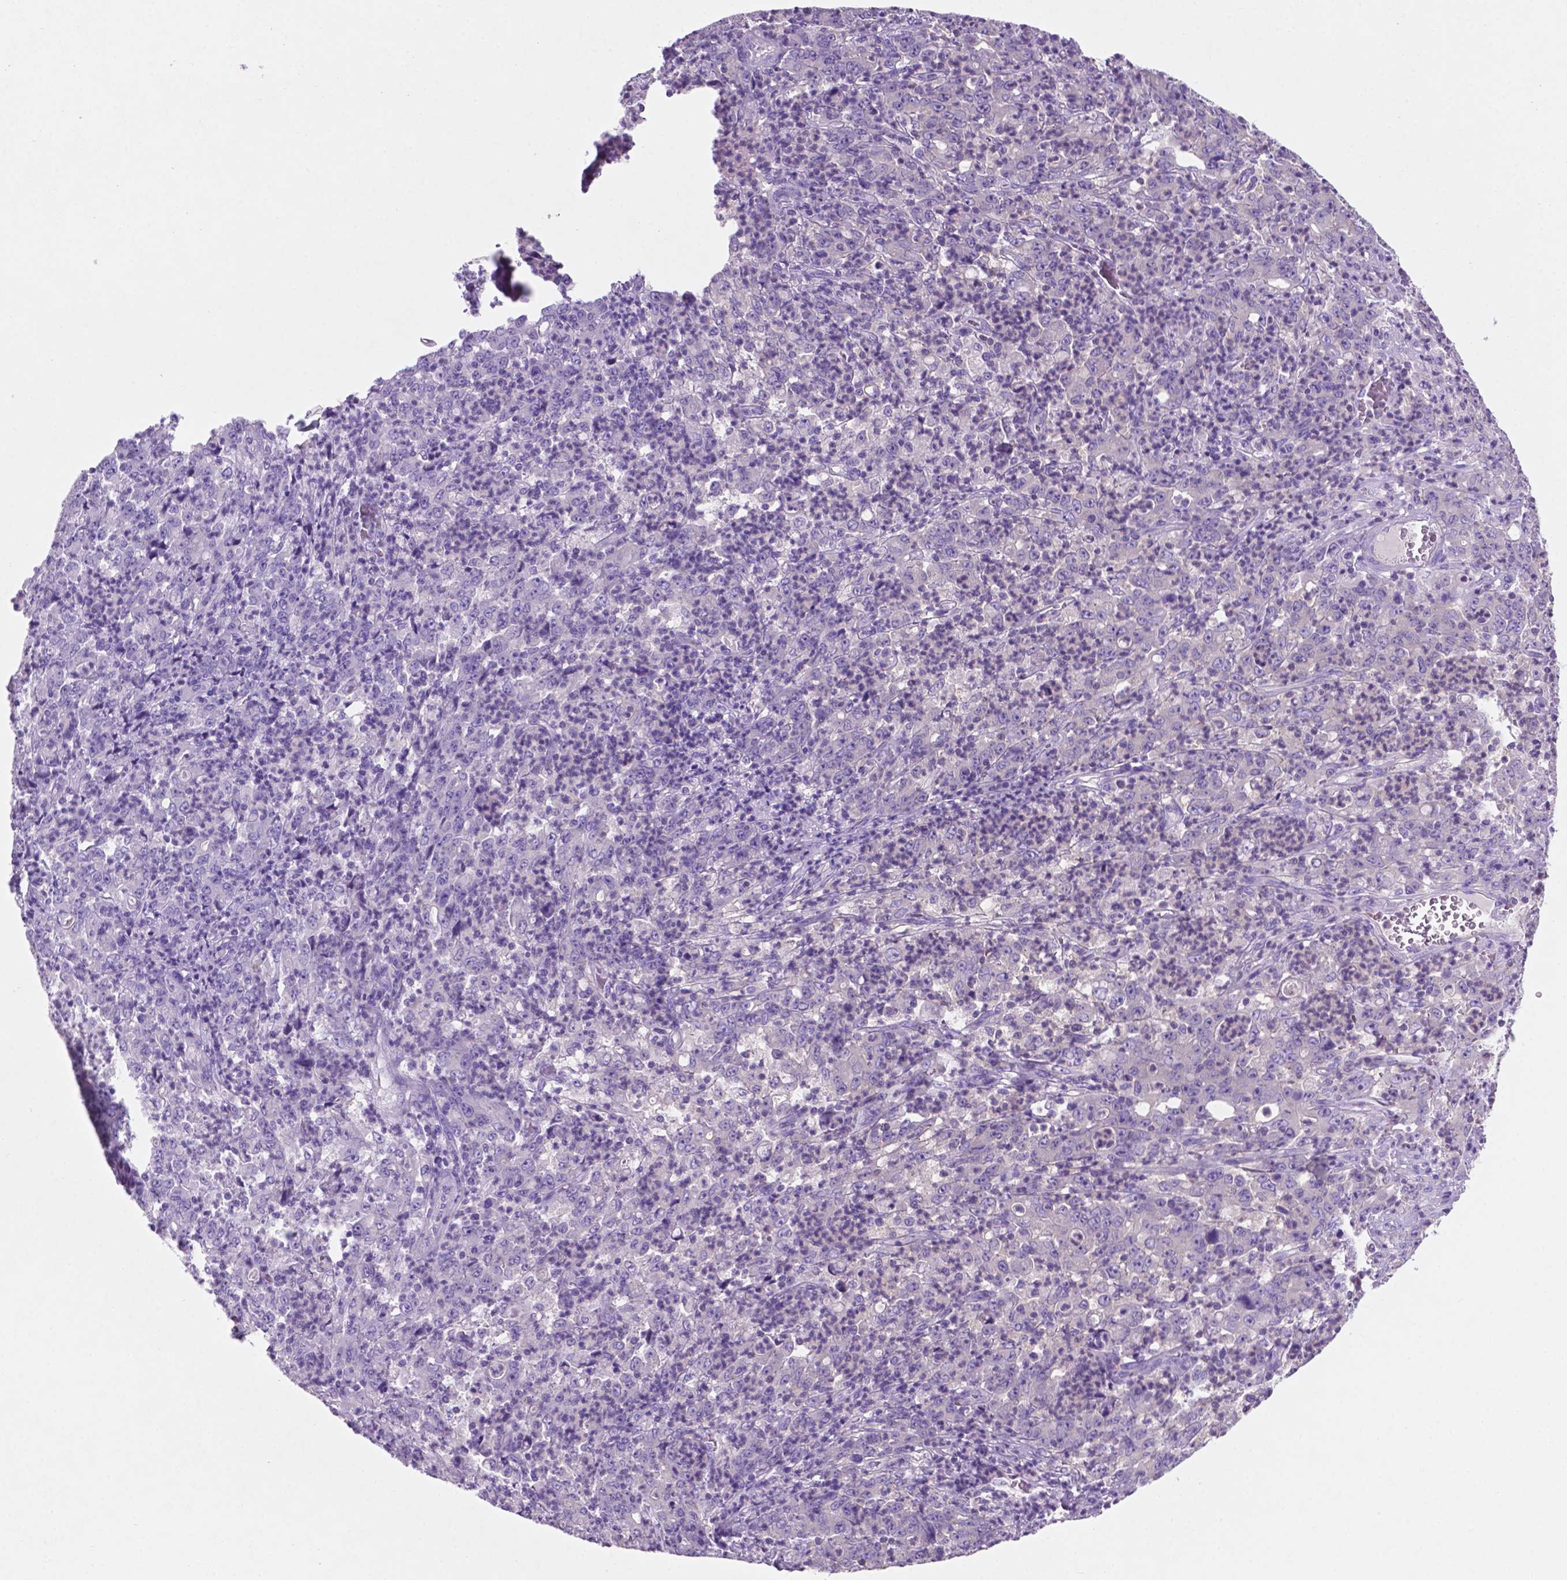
{"staining": {"intensity": "negative", "quantity": "none", "location": "none"}, "tissue": "stomach cancer", "cell_type": "Tumor cells", "image_type": "cancer", "snomed": [{"axis": "morphology", "description": "Adenocarcinoma, NOS"}, {"axis": "topography", "description": "Stomach, lower"}], "caption": "A micrograph of adenocarcinoma (stomach) stained for a protein reveals no brown staining in tumor cells.", "gene": "POU4F1", "patient": {"sex": "female", "age": 71}}